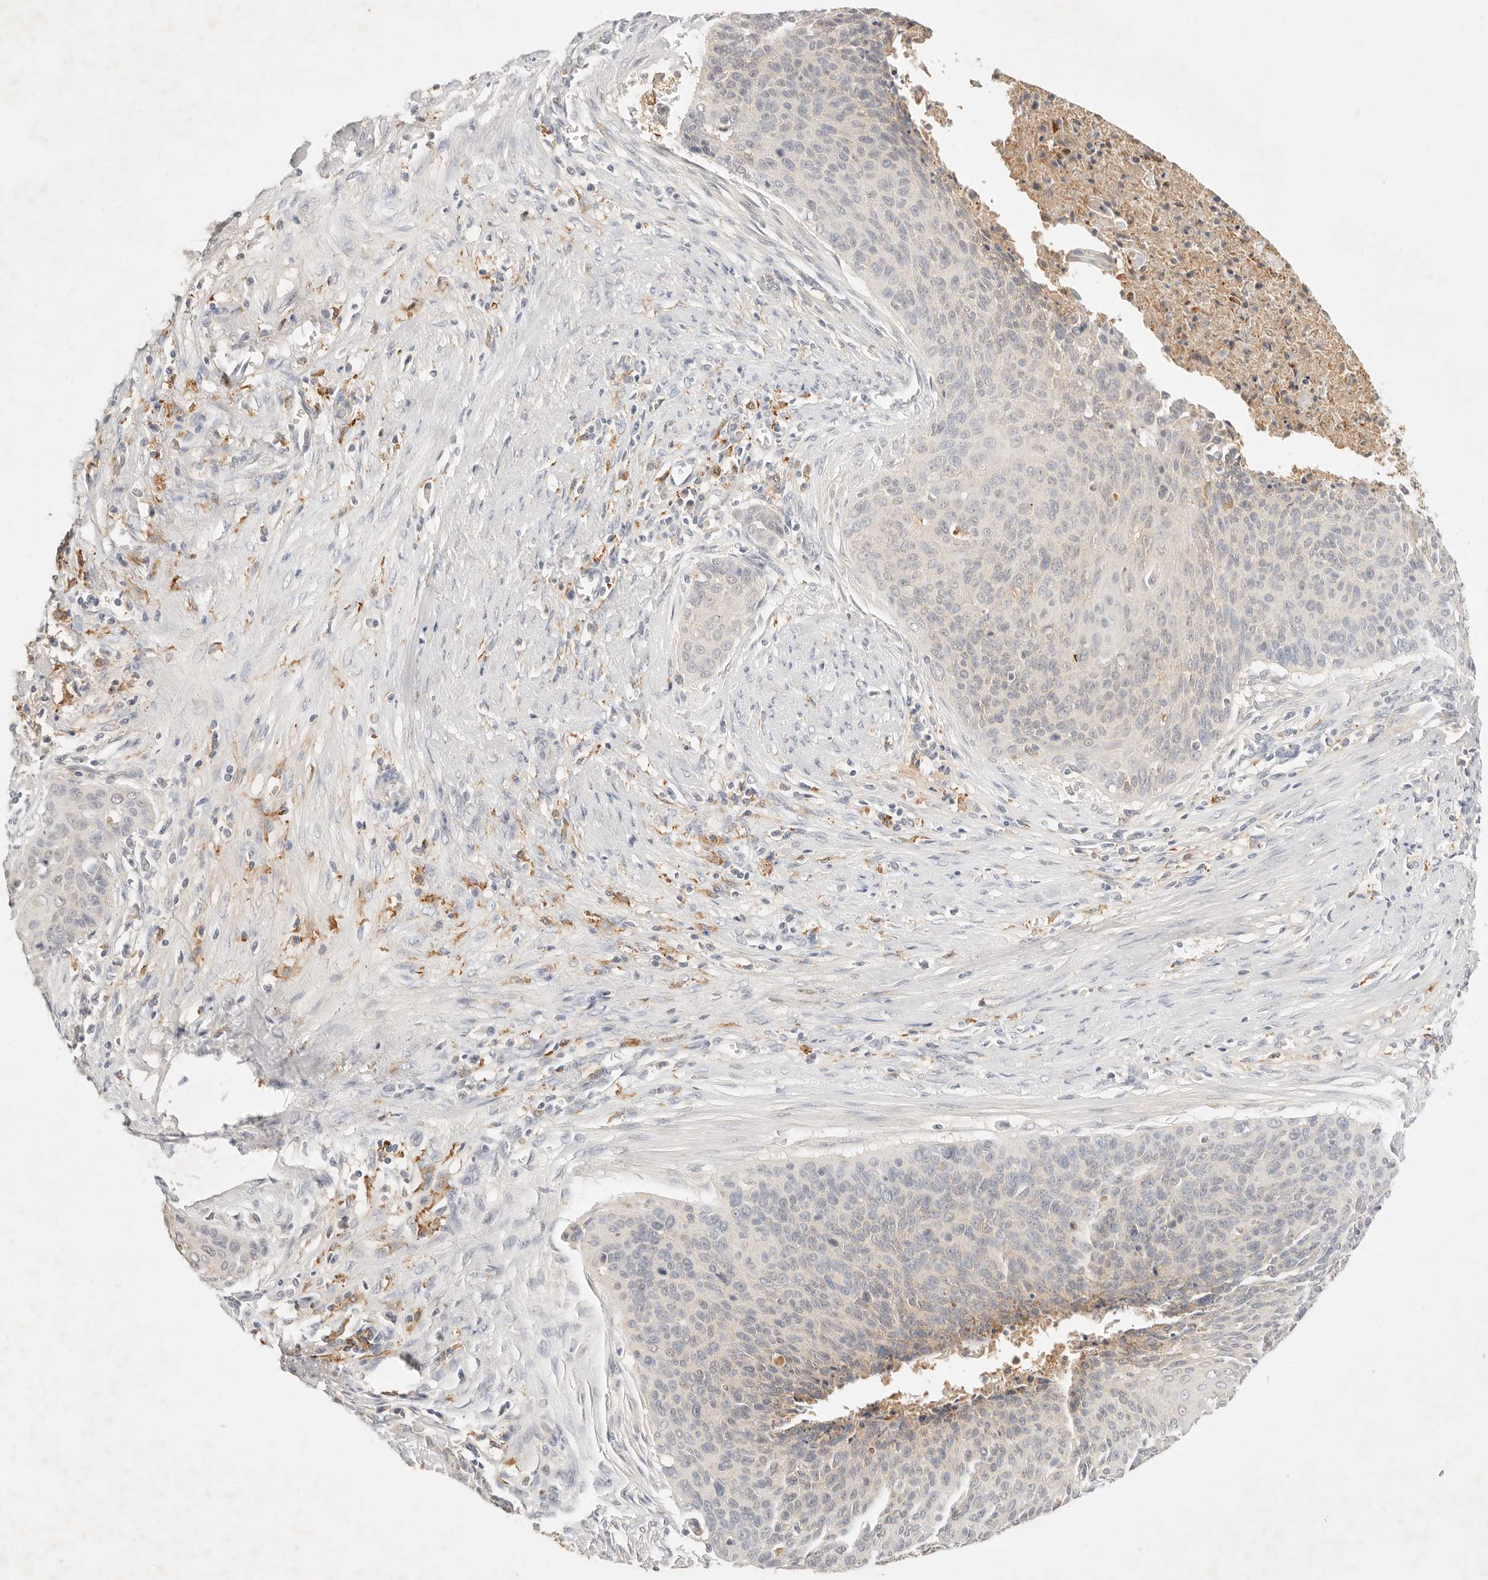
{"staining": {"intensity": "weak", "quantity": "<25%", "location": "cytoplasmic/membranous"}, "tissue": "cervical cancer", "cell_type": "Tumor cells", "image_type": "cancer", "snomed": [{"axis": "morphology", "description": "Squamous cell carcinoma, NOS"}, {"axis": "topography", "description": "Cervix"}], "caption": "Protein analysis of cervical squamous cell carcinoma shows no significant expression in tumor cells.", "gene": "HK2", "patient": {"sex": "female", "age": 55}}